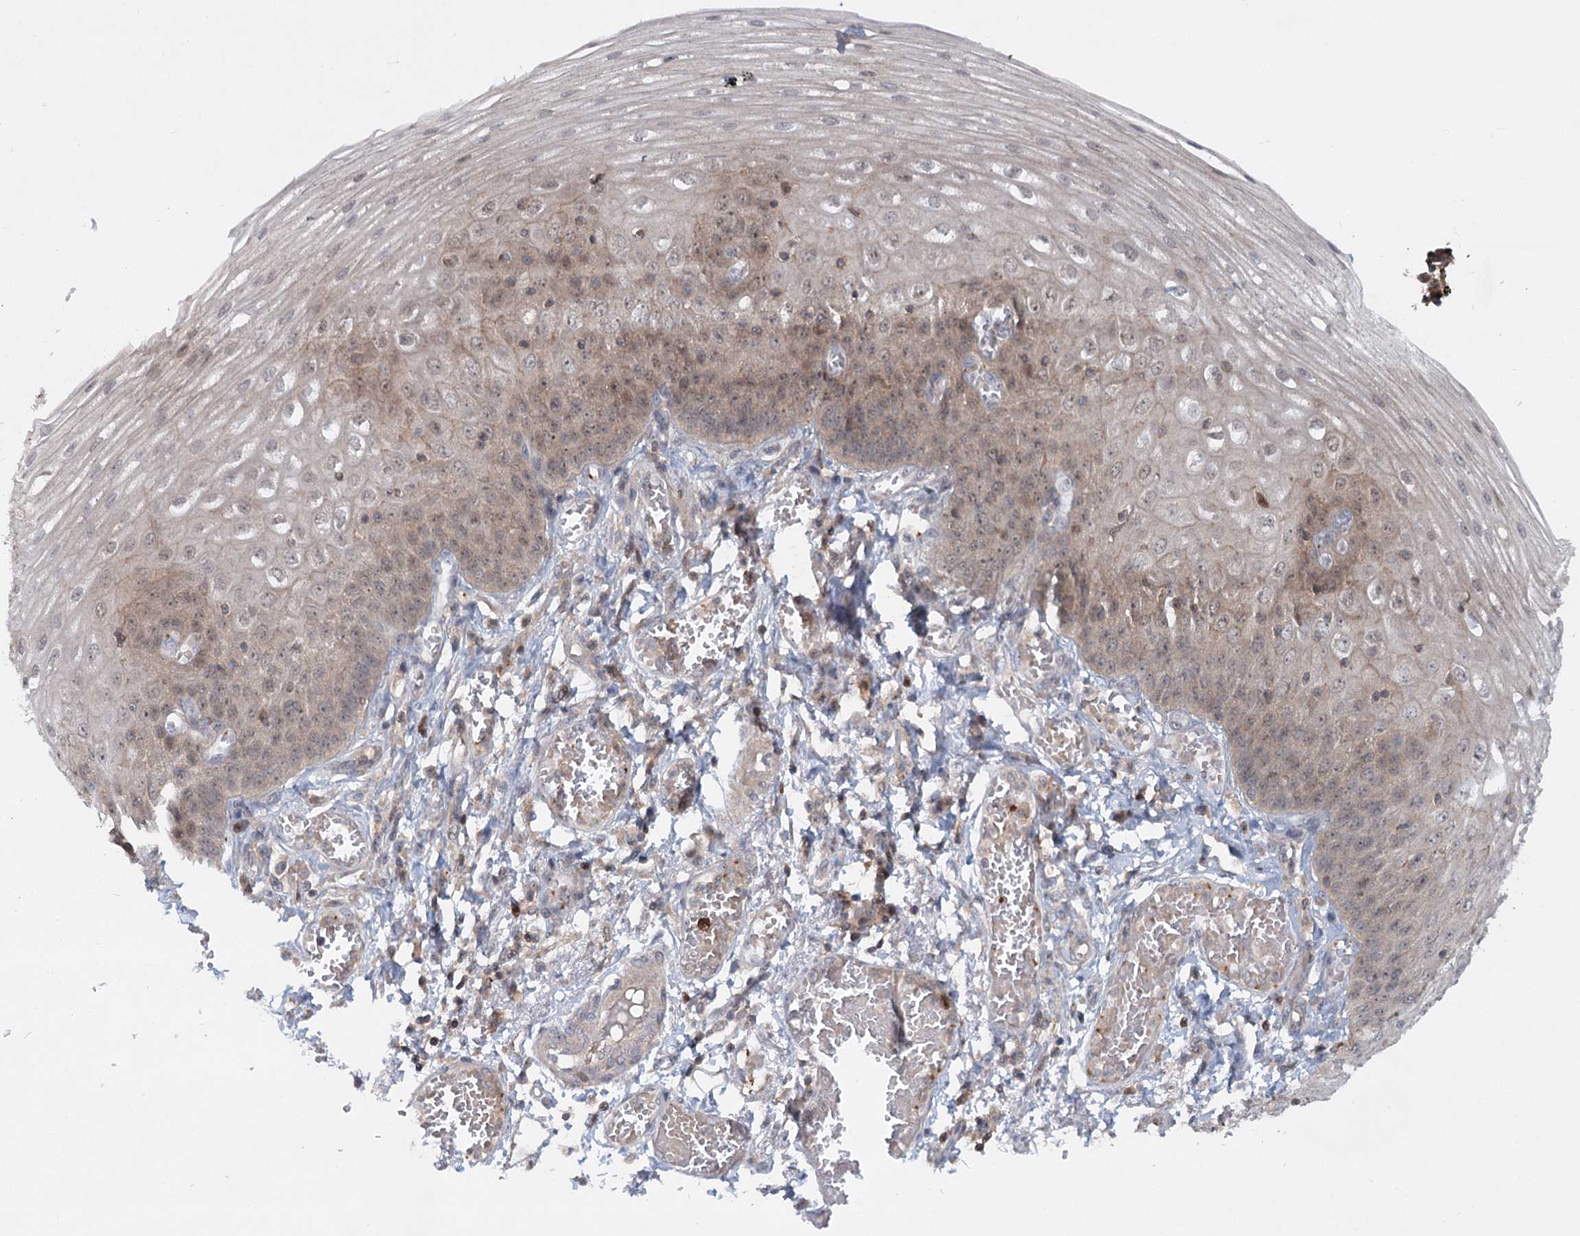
{"staining": {"intensity": "moderate", "quantity": "25%-75%", "location": "cytoplasmic/membranous,nuclear"}, "tissue": "esophagus", "cell_type": "Squamous epithelial cells", "image_type": "normal", "snomed": [{"axis": "morphology", "description": "Normal tissue, NOS"}, {"axis": "topography", "description": "Esophagus"}], "caption": "Protein staining of benign esophagus demonstrates moderate cytoplasmic/membranous,nuclear expression in about 25%-75% of squamous epithelial cells.", "gene": "WDR44", "patient": {"sex": "male", "age": 81}}